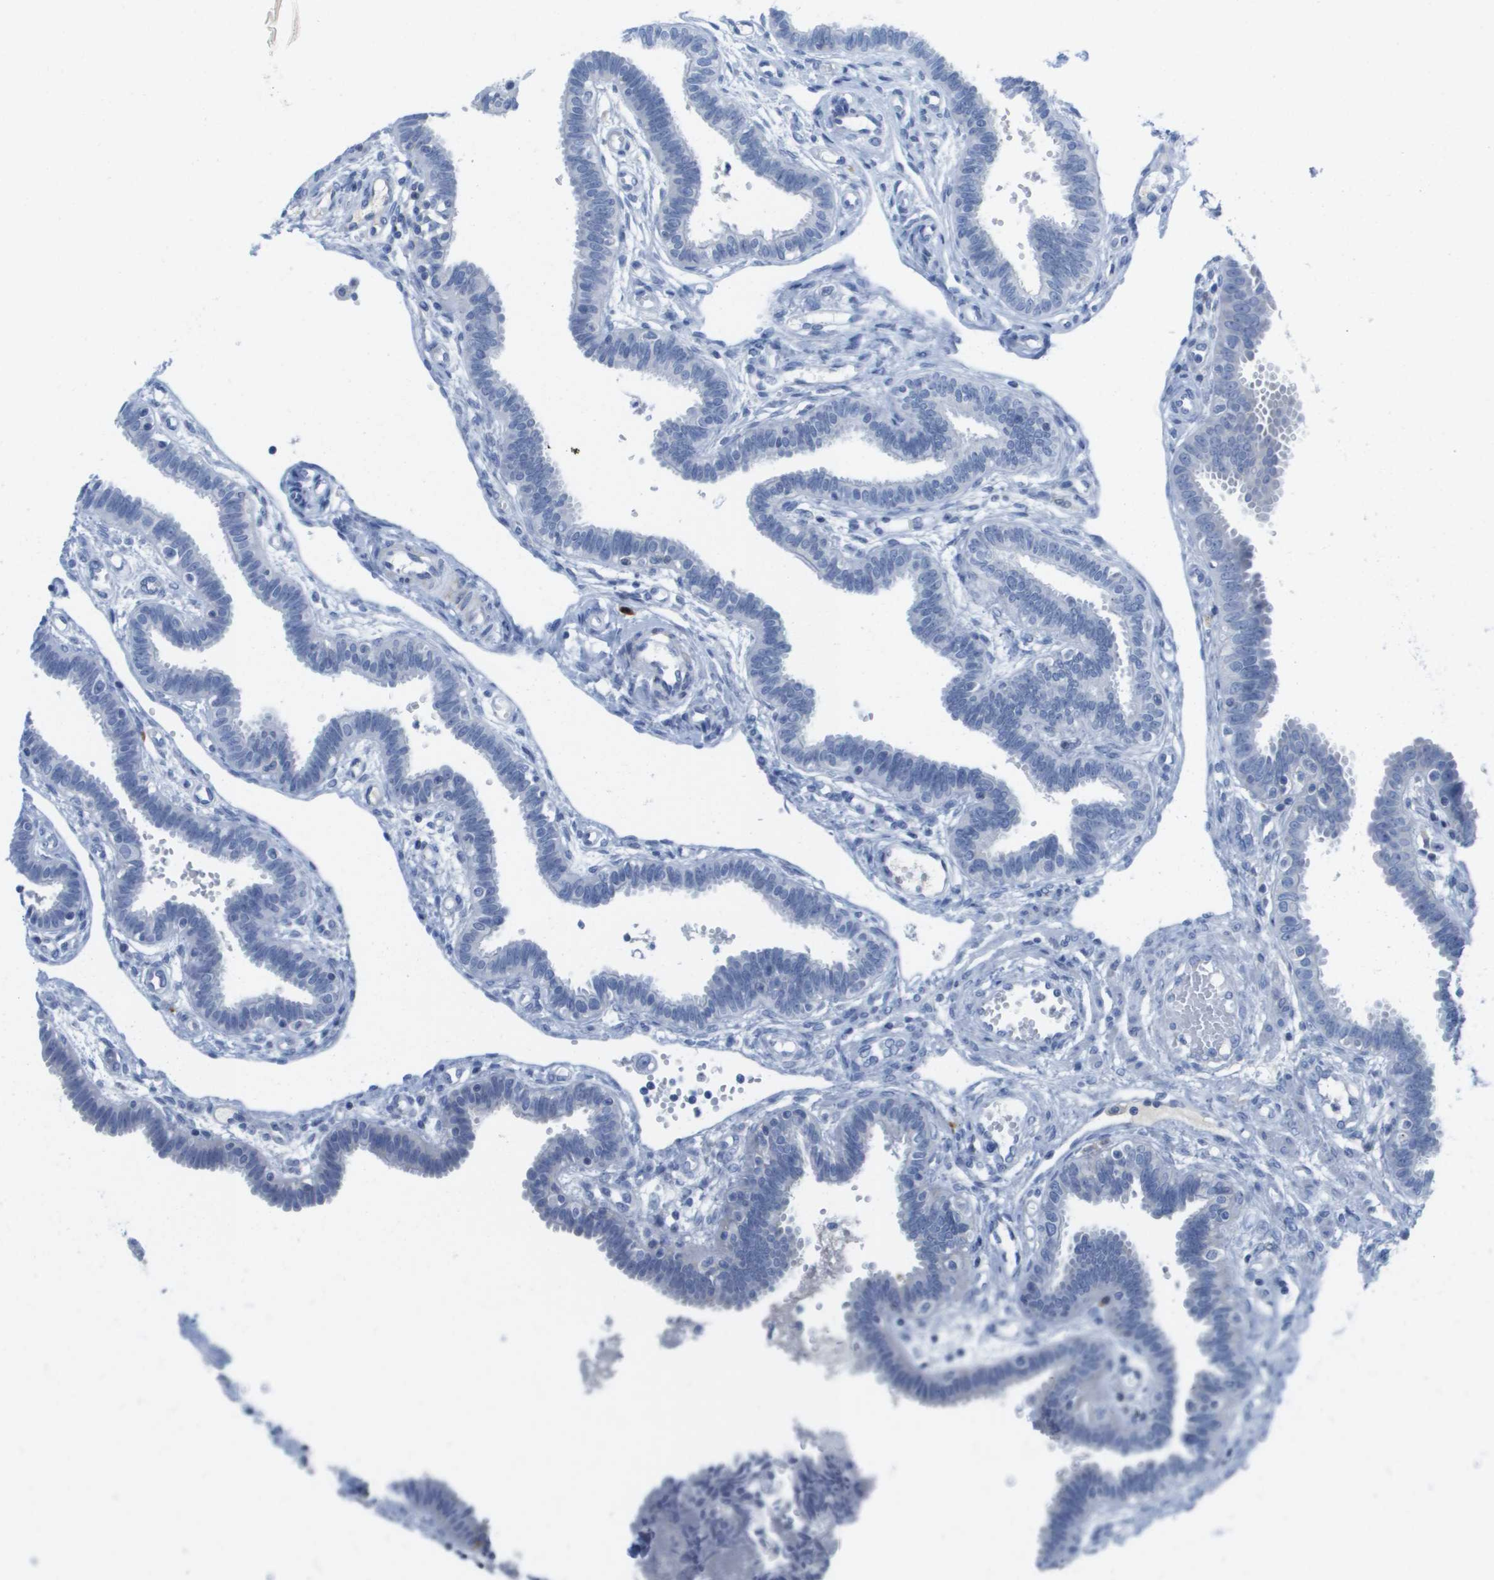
{"staining": {"intensity": "negative", "quantity": "none", "location": "none"}, "tissue": "fallopian tube", "cell_type": "Glandular cells", "image_type": "normal", "snomed": [{"axis": "morphology", "description": "Normal tissue, NOS"}, {"axis": "topography", "description": "Fallopian tube"}, {"axis": "topography", "description": "Placenta"}], "caption": "This is a histopathology image of immunohistochemistry staining of benign fallopian tube, which shows no staining in glandular cells. The staining was performed using DAB to visualize the protein expression in brown, while the nuclei were stained in blue with hematoxylin (Magnification: 20x).", "gene": "GPR18", "patient": {"sex": "female", "age": 32}}